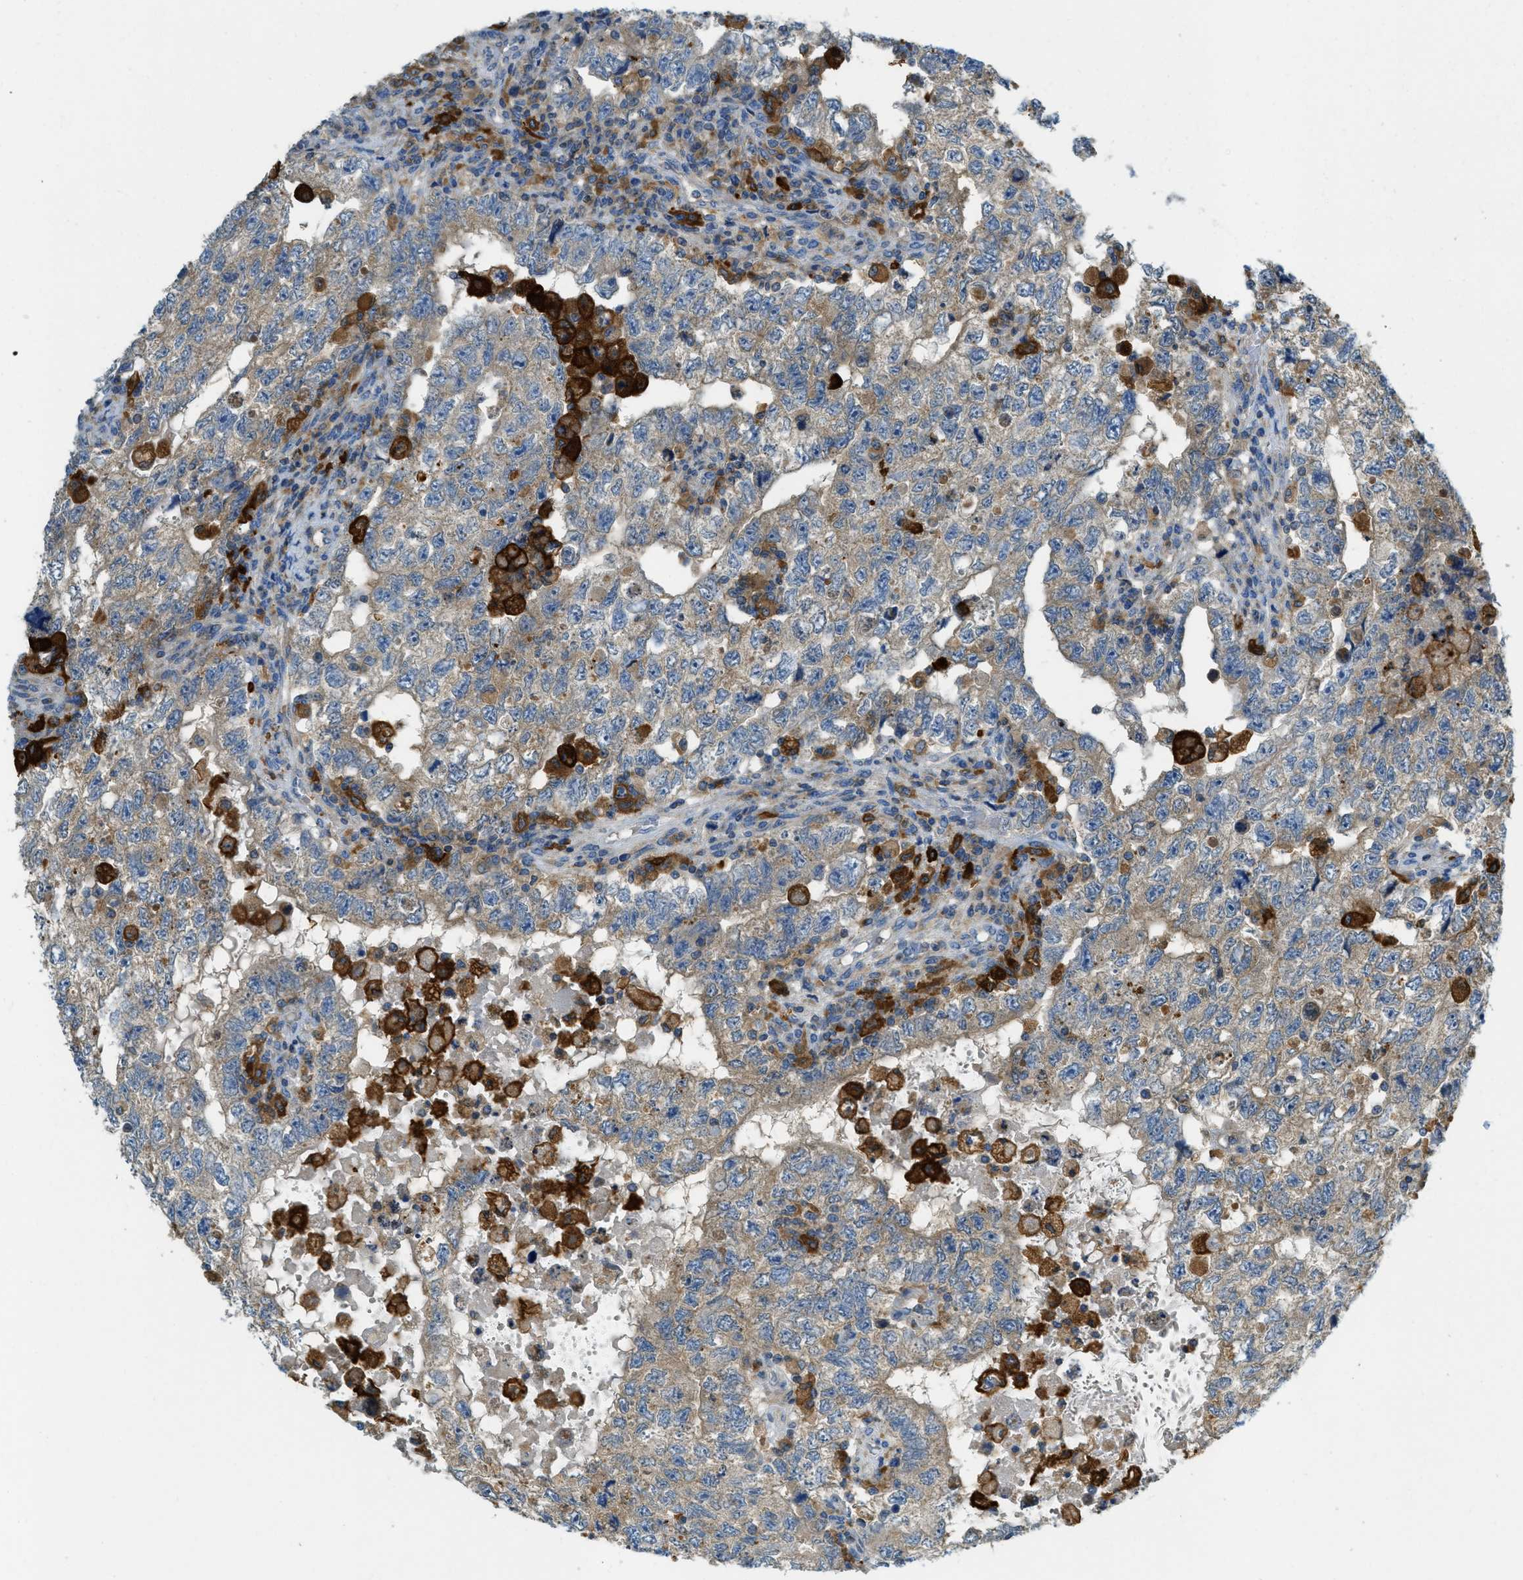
{"staining": {"intensity": "weak", "quantity": ">75%", "location": "cytoplasmic/membranous"}, "tissue": "testis cancer", "cell_type": "Tumor cells", "image_type": "cancer", "snomed": [{"axis": "morphology", "description": "Carcinoma, Embryonal, NOS"}, {"axis": "topography", "description": "Testis"}], "caption": "Immunohistochemical staining of human testis embryonal carcinoma shows weak cytoplasmic/membranous protein expression in approximately >75% of tumor cells.", "gene": "RFFL", "patient": {"sex": "male", "age": 36}}